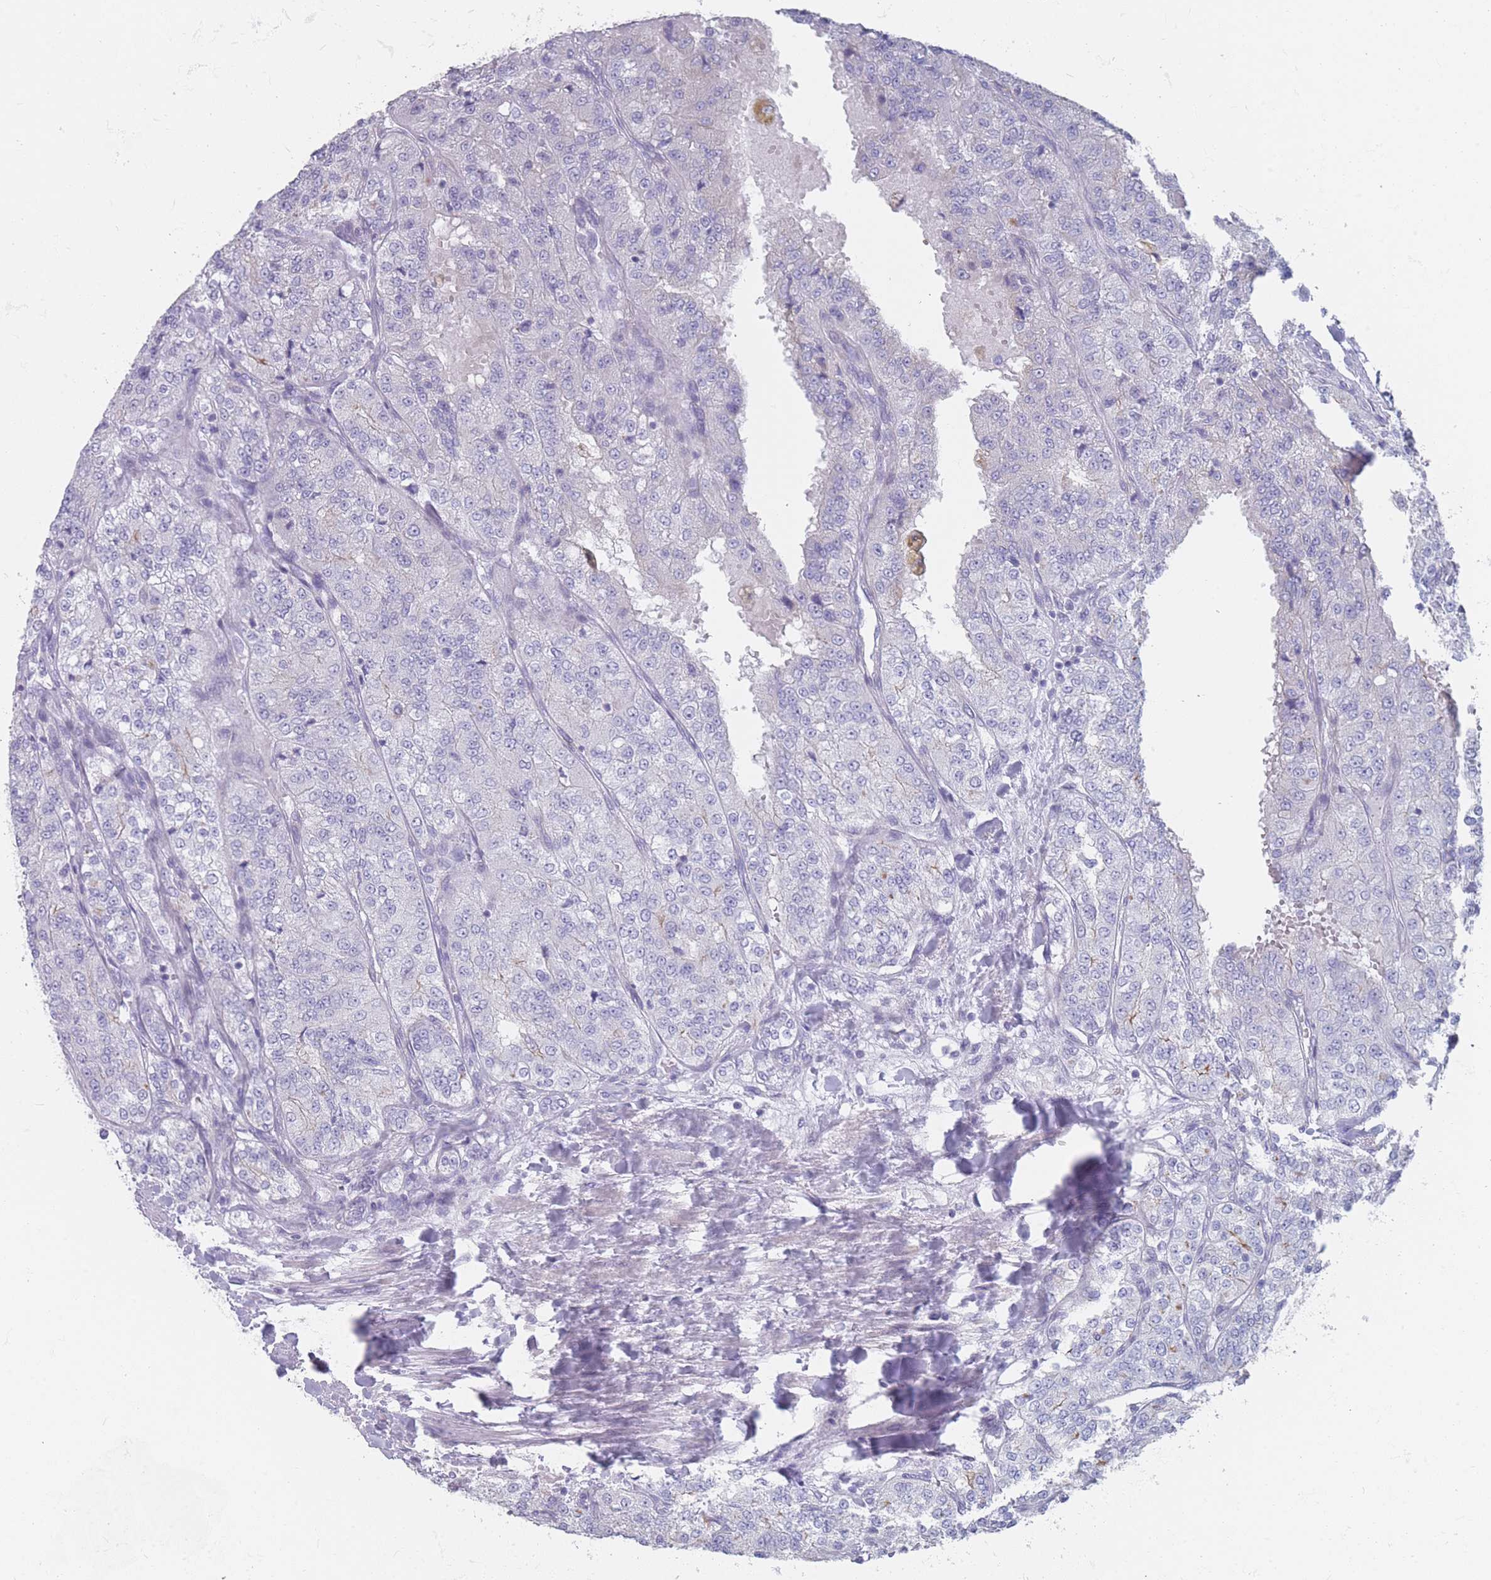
{"staining": {"intensity": "negative", "quantity": "none", "location": "none"}, "tissue": "renal cancer", "cell_type": "Tumor cells", "image_type": "cancer", "snomed": [{"axis": "morphology", "description": "Adenocarcinoma, NOS"}, {"axis": "topography", "description": "Kidney"}], "caption": "The photomicrograph shows no significant expression in tumor cells of adenocarcinoma (renal). (DAB (3,3'-diaminobenzidine) IHC with hematoxylin counter stain).", "gene": "PIGU", "patient": {"sex": "female", "age": 63}}